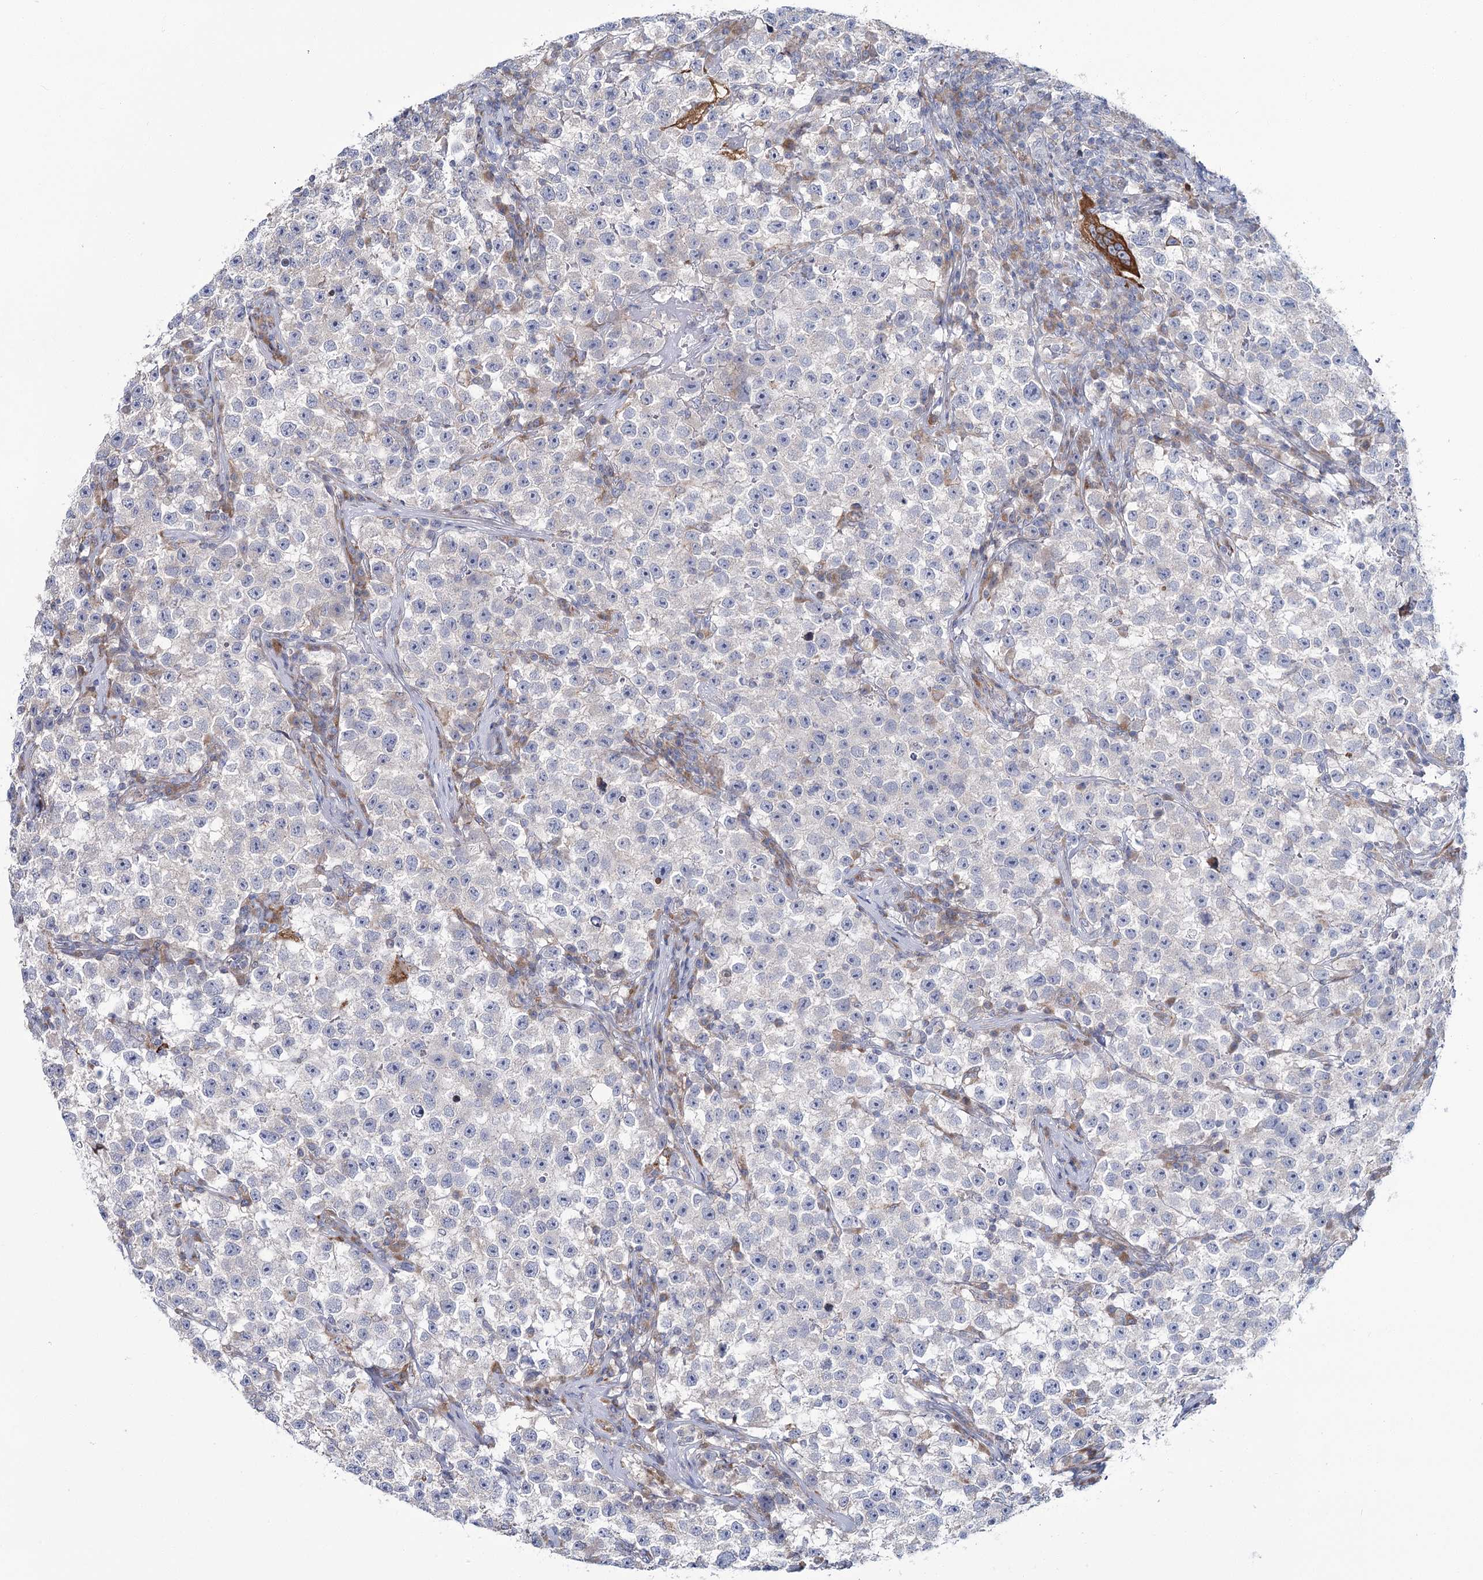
{"staining": {"intensity": "negative", "quantity": "none", "location": "none"}, "tissue": "testis cancer", "cell_type": "Tumor cells", "image_type": "cancer", "snomed": [{"axis": "morphology", "description": "Seminoma, NOS"}, {"axis": "topography", "description": "Testis"}], "caption": "Immunohistochemical staining of human testis seminoma shows no significant expression in tumor cells.", "gene": "CPLANE1", "patient": {"sex": "male", "age": 22}}